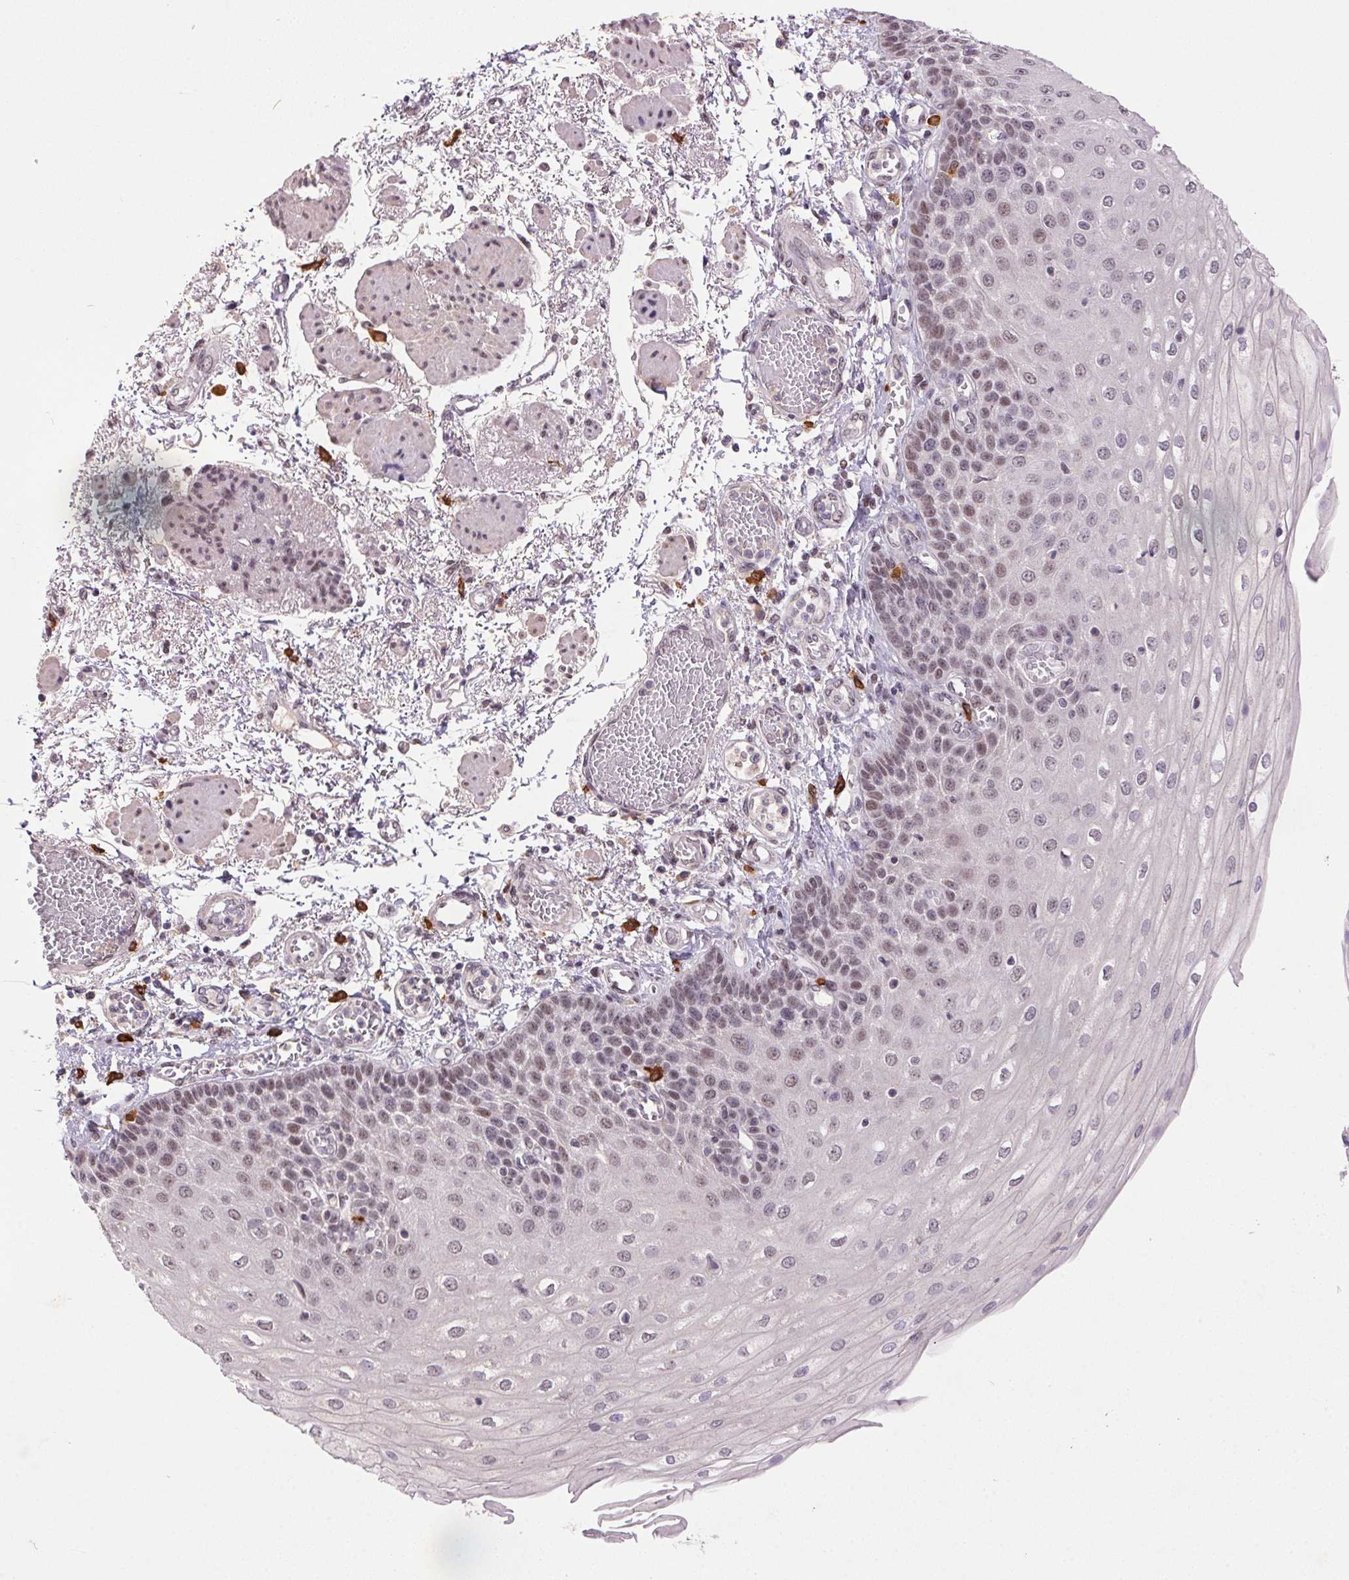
{"staining": {"intensity": "weak", "quantity": "25%-75%", "location": "nuclear"}, "tissue": "esophagus", "cell_type": "Squamous epithelial cells", "image_type": "normal", "snomed": [{"axis": "morphology", "description": "Normal tissue, NOS"}, {"axis": "morphology", "description": "Adenocarcinoma, NOS"}, {"axis": "topography", "description": "Esophagus"}], "caption": "Weak nuclear protein expression is identified in about 25%-75% of squamous epithelial cells in esophagus. The protein of interest is stained brown, and the nuclei are stained in blue (DAB (3,3'-diaminobenzidine) IHC with brightfield microscopy, high magnification).", "gene": "ZBTB4", "patient": {"sex": "male", "age": 81}}